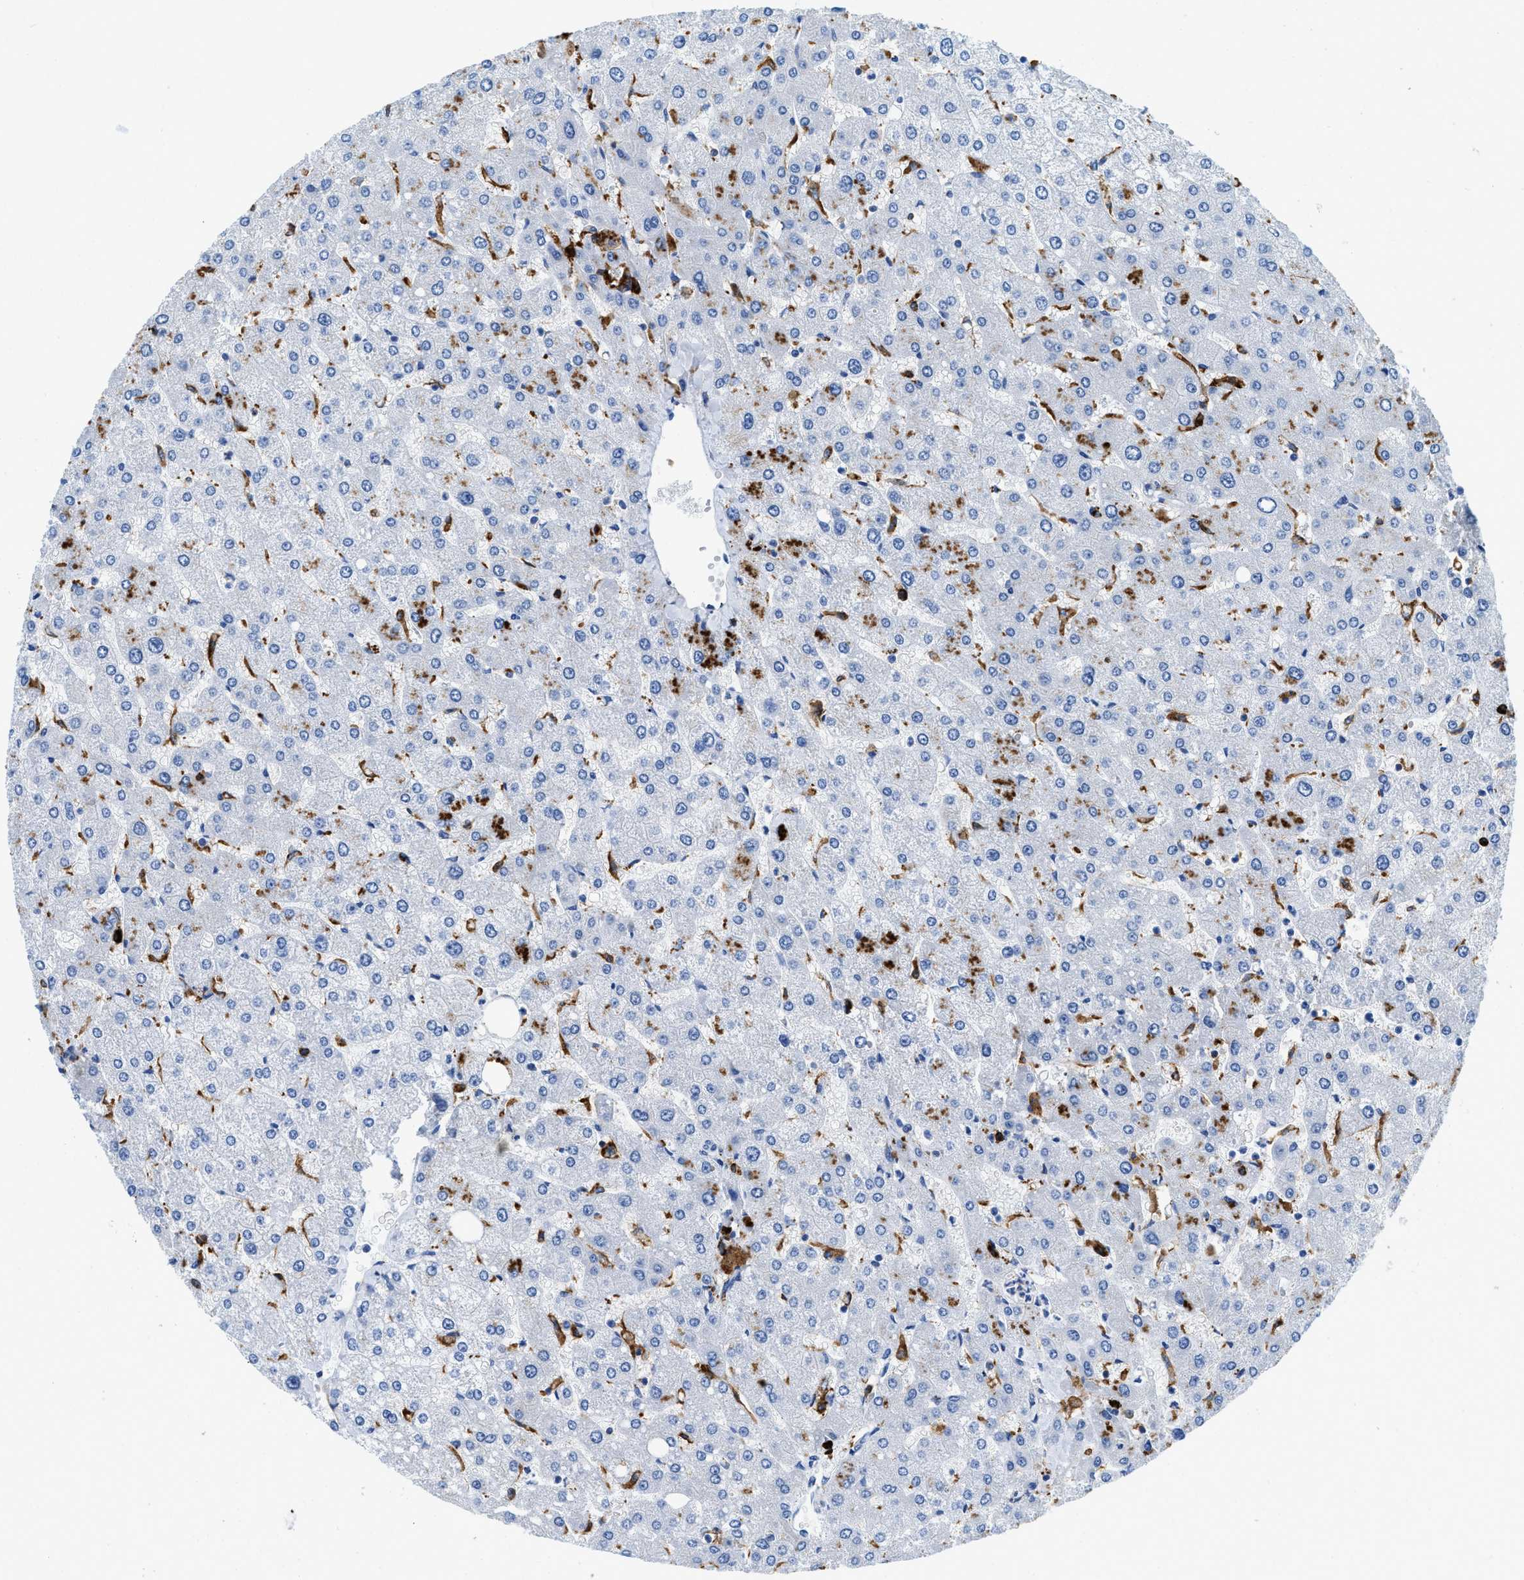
{"staining": {"intensity": "negative", "quantity": "none", "location": "none"}, "tissue": "liver", "cell_type": "Cholangiocytes", "image_type": "normal", "snomed": [{"axis": "morphology", "description": "Normal tissue, NOS"}, {"axis": "topography", "description": "Liver"}], "caption": "This micrograph is of normal liver stained with IHC to label a protein in brown with the nuclei are counter-stained blue. There is no expression in cholangiocytes.", "gene": "CD226", "patient": {"sex": "male", "age": 55}}